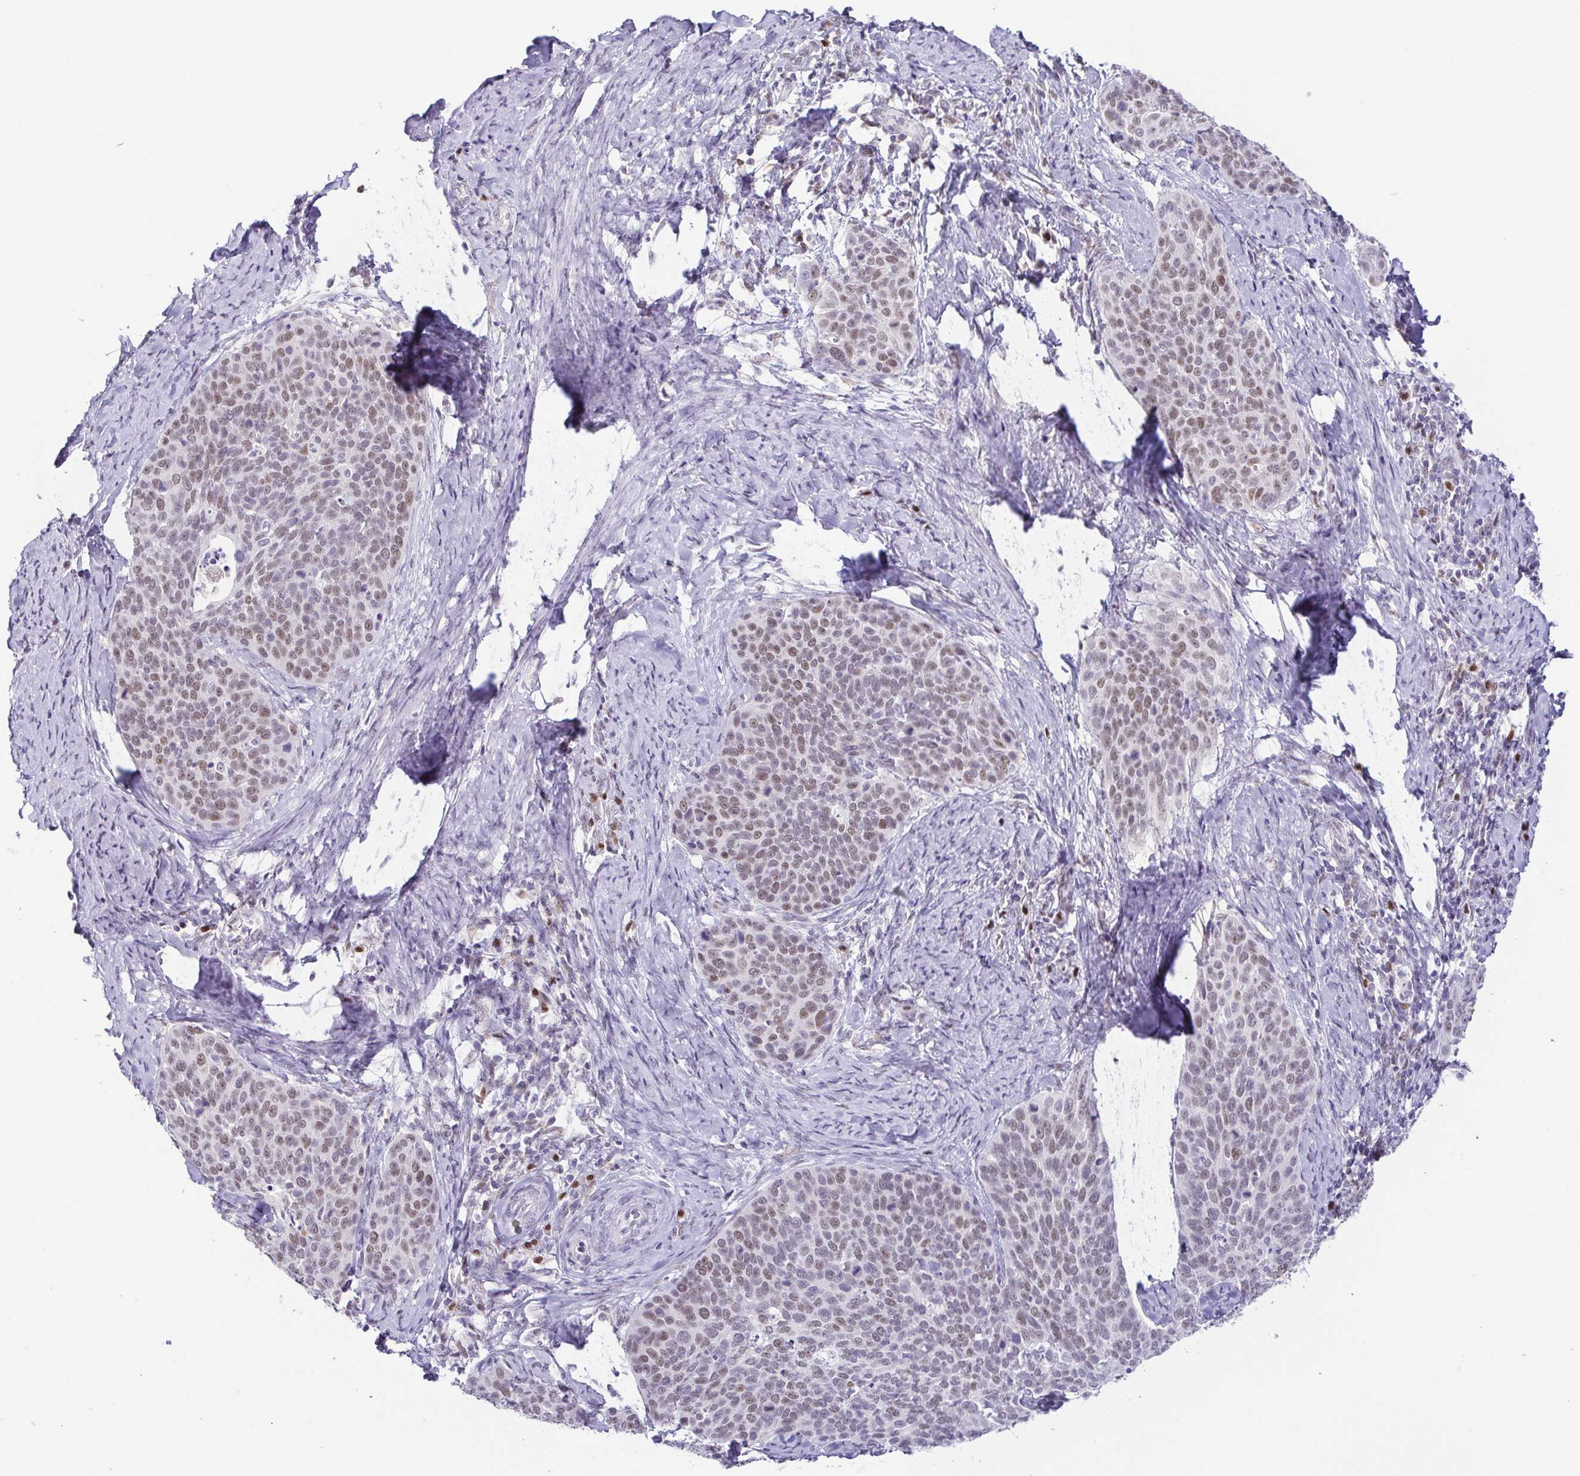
{"staining": {"intensity": "moderate", "quantity": "25%-75%", "location": "nuclear"}, "tissue": "cervical cancer", "cell_type": "Tumor cells", "image_type": "cancer", "snomed": [{"axis": "morphology", "description": "Squamous cell carcinoma, NOS"}, {"axis": "topography", "description": "Cervix"}], "caption": "Immunohistochemistry (DAB (3,3'-diaminobenzidine)) staining of cervical squamous cell carcinoma shows moderate nuclear protein positivity in approximately 25%-75% of tumor cells.", "gene": "TCF3", "patient": {"sex": "female", "age": 69}}